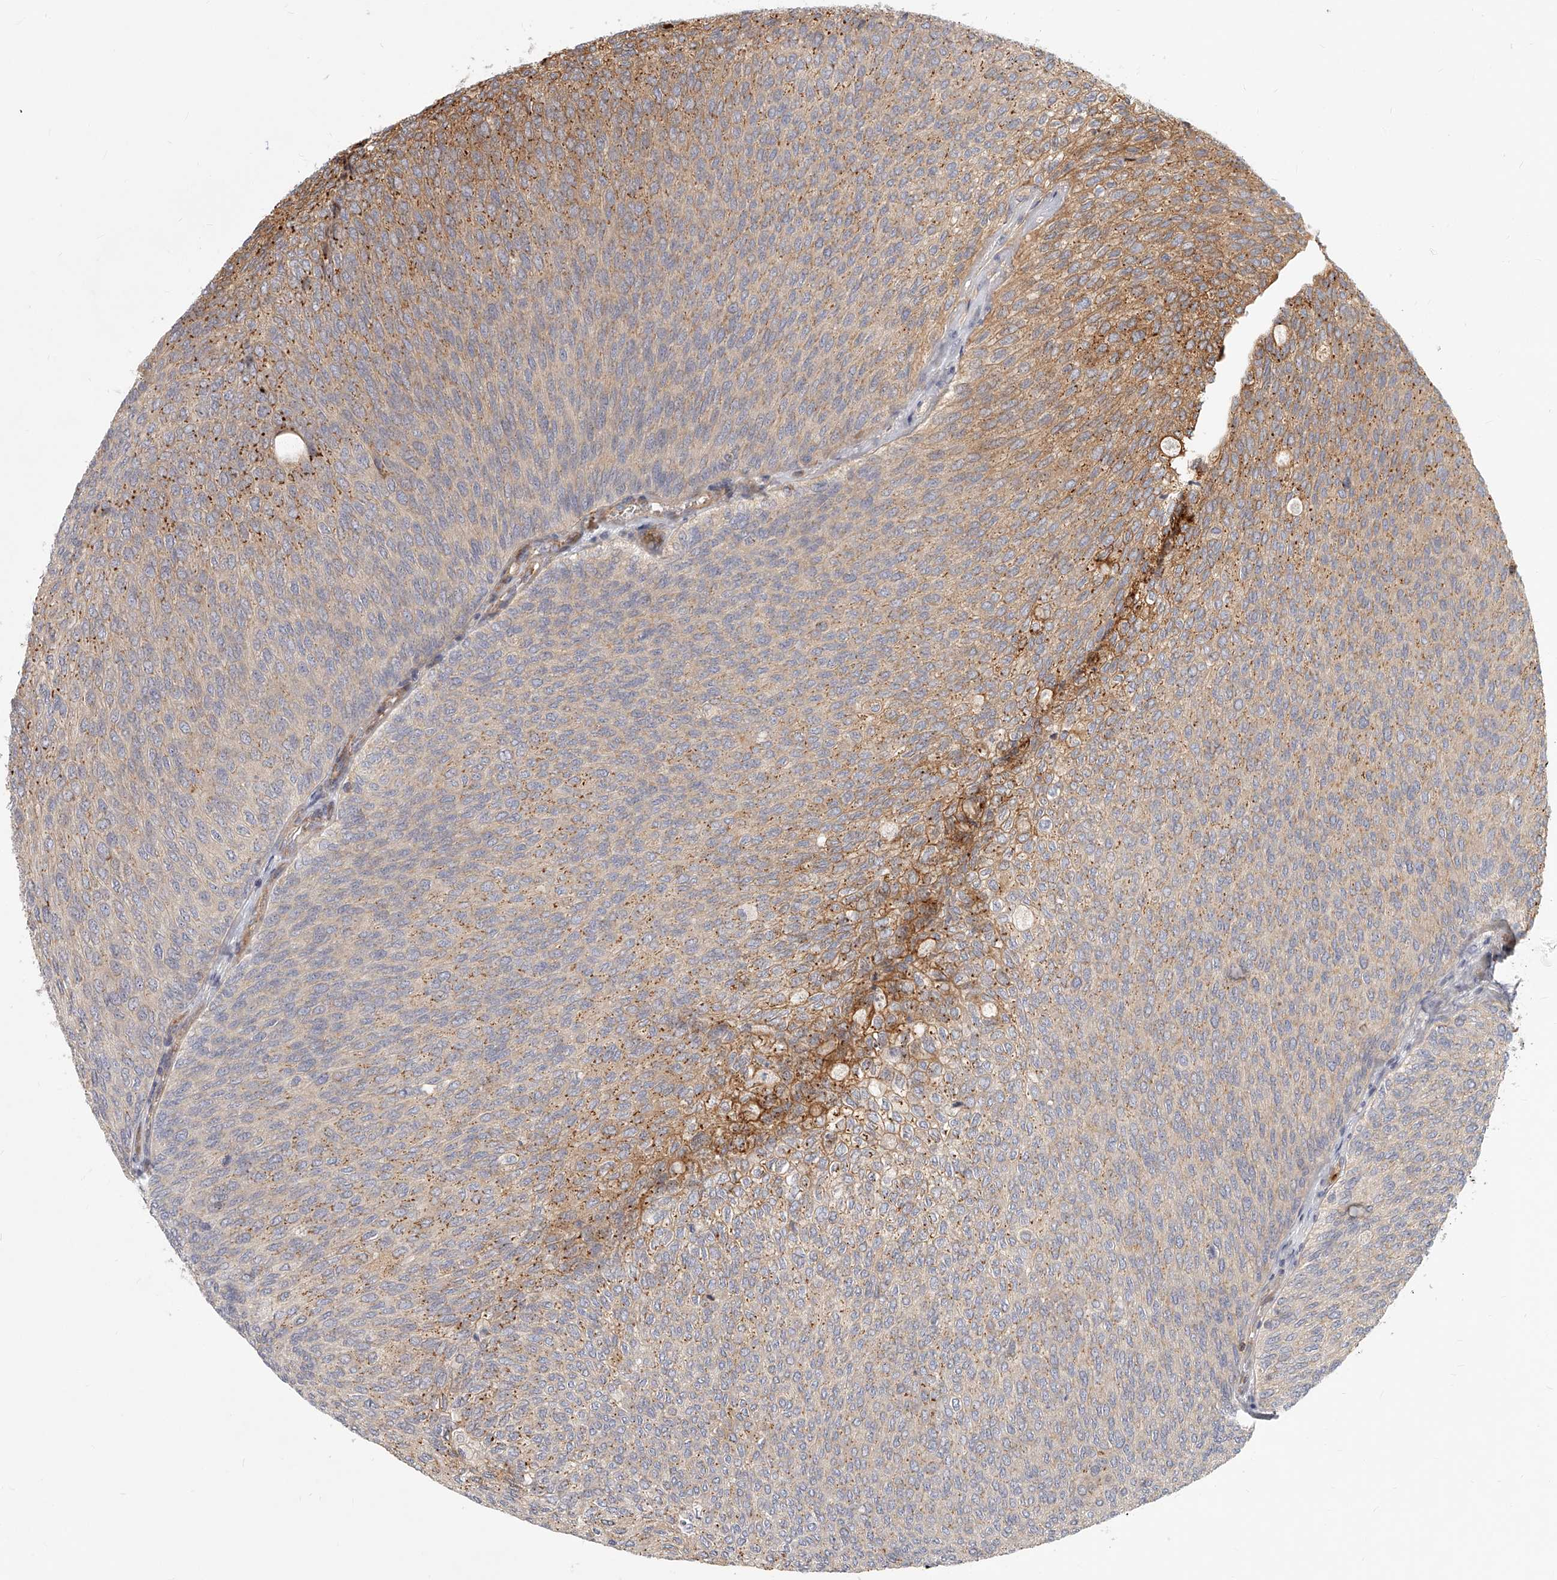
{"staining": {"intensity": "moderate", "quantity": "25%-75%", "location": "cytoplasmic/membranous"}, "tissue": "urothelial cancer", "cell_type": "Tumor cells", "image_type": "cancer", "snomed": [{"axis": "morphology", "description": "Urothelial carcinoma, Low grade"}, {"axis": "topography", "description": "Urinary bladder"}], "caption": "Tumor cells show moderate cytoplasmic/membranous expression in approximately 25%-75% of cells in urothelial cancer.", "gene": "SLC37A1", "patient": {"sex": "female", "age": 79}}